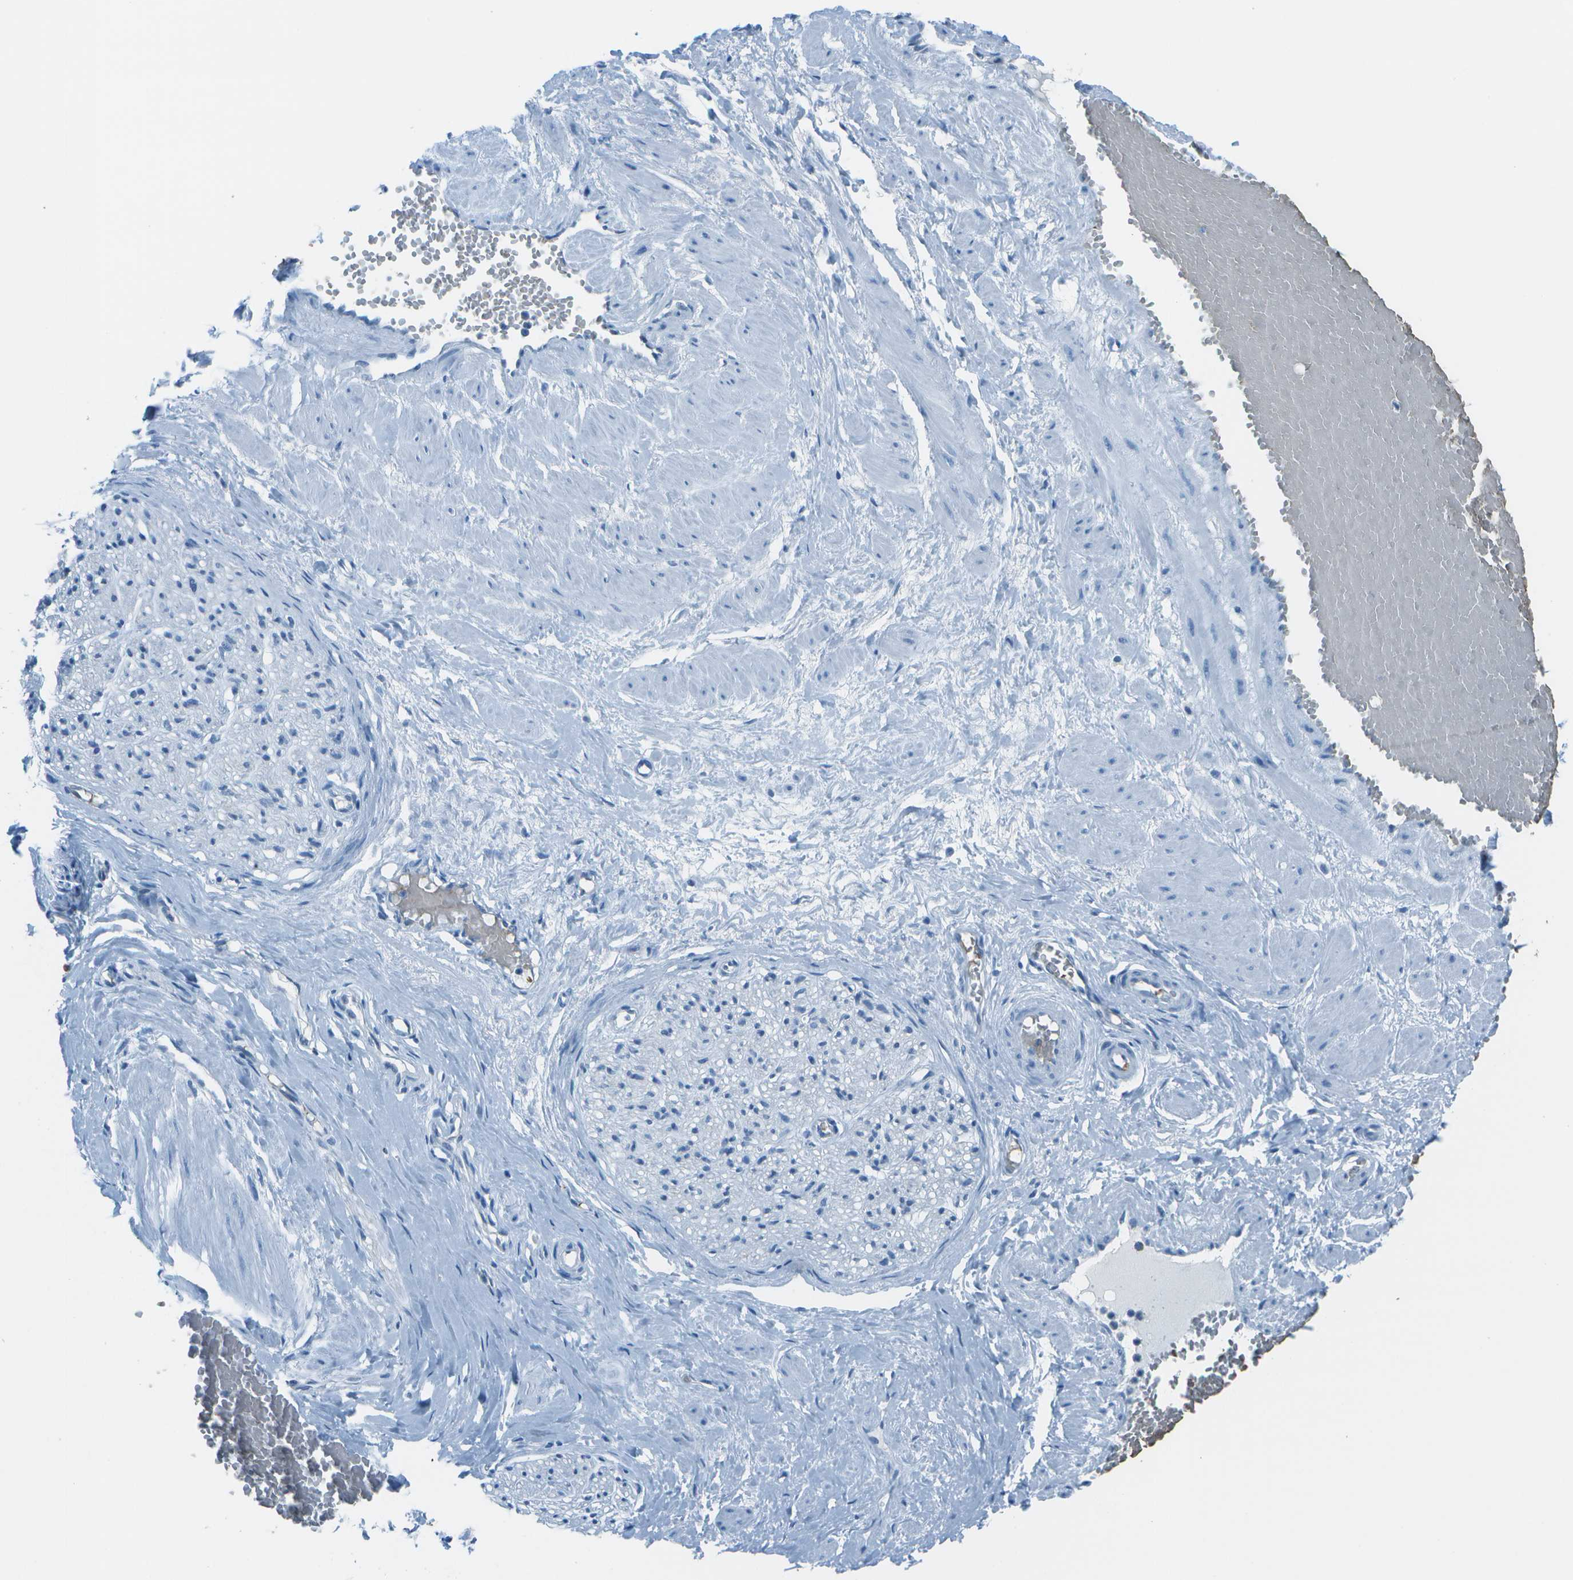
{"staining": {"intensity": "negative", "quantity": "none", "location": "none"}, "tissue": "adipose tissue", "cell_type": "Adipocytes", "image_type": "normal", "snomed": [{"axis": "morphology", "description": "Normal tissue, NOS"}, {"axis": "topography", "description": "Soft tissue"}, {"axis": "topography", "description": "Vascular tissue"}], "caption": "Adipocytes show no significant protein staining in normal adipose tissue. Brightfield microscopy of immunohistochemistry (IHC) stained with DAB (3,3'-diaminobenzidine) (brown) and hematoxylin (blue), captured at high magnification.", "gene": "ASL", "patient": {"sex": "female", "age": 35}}